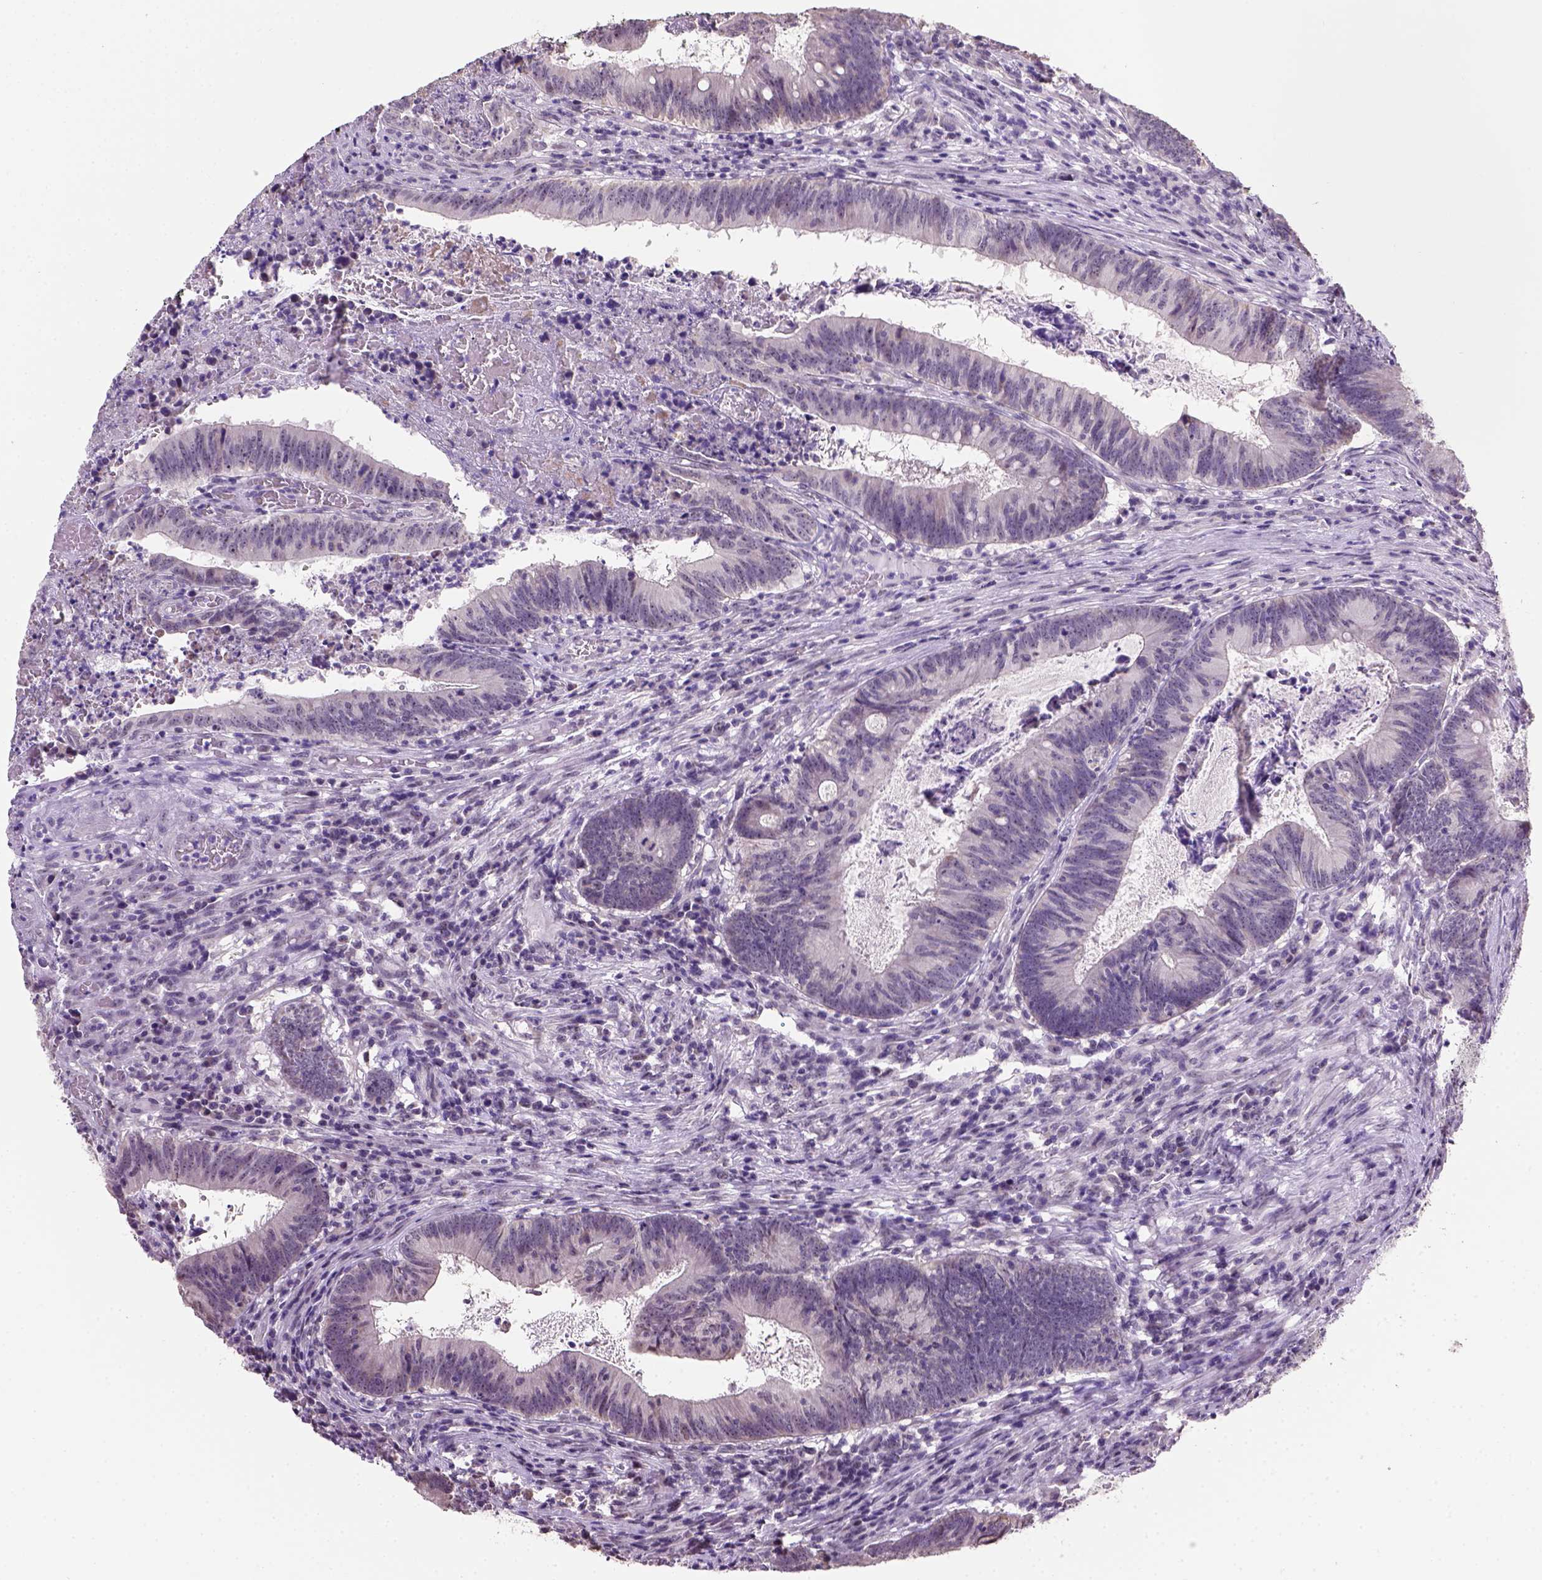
{"staining": {"intensity": "negative", "quantity": "none", "location": "none"}, "tissue": "colorectal cancer", "cell_type": "Tumor cells", "image_type": "cancer", "snomed": [{"axis": "morphology", "description": "Adenocarcinoma, NOS"}, {"axis": "topography", "description": "Colon"}], "caption": "IHC micrograph of colorectal adenocarcinoma stained for a protein (brown), which reveals no positivity in tumor cells.", "gene": "DDX50", "patient": {"sex": "female", "age": 70}}